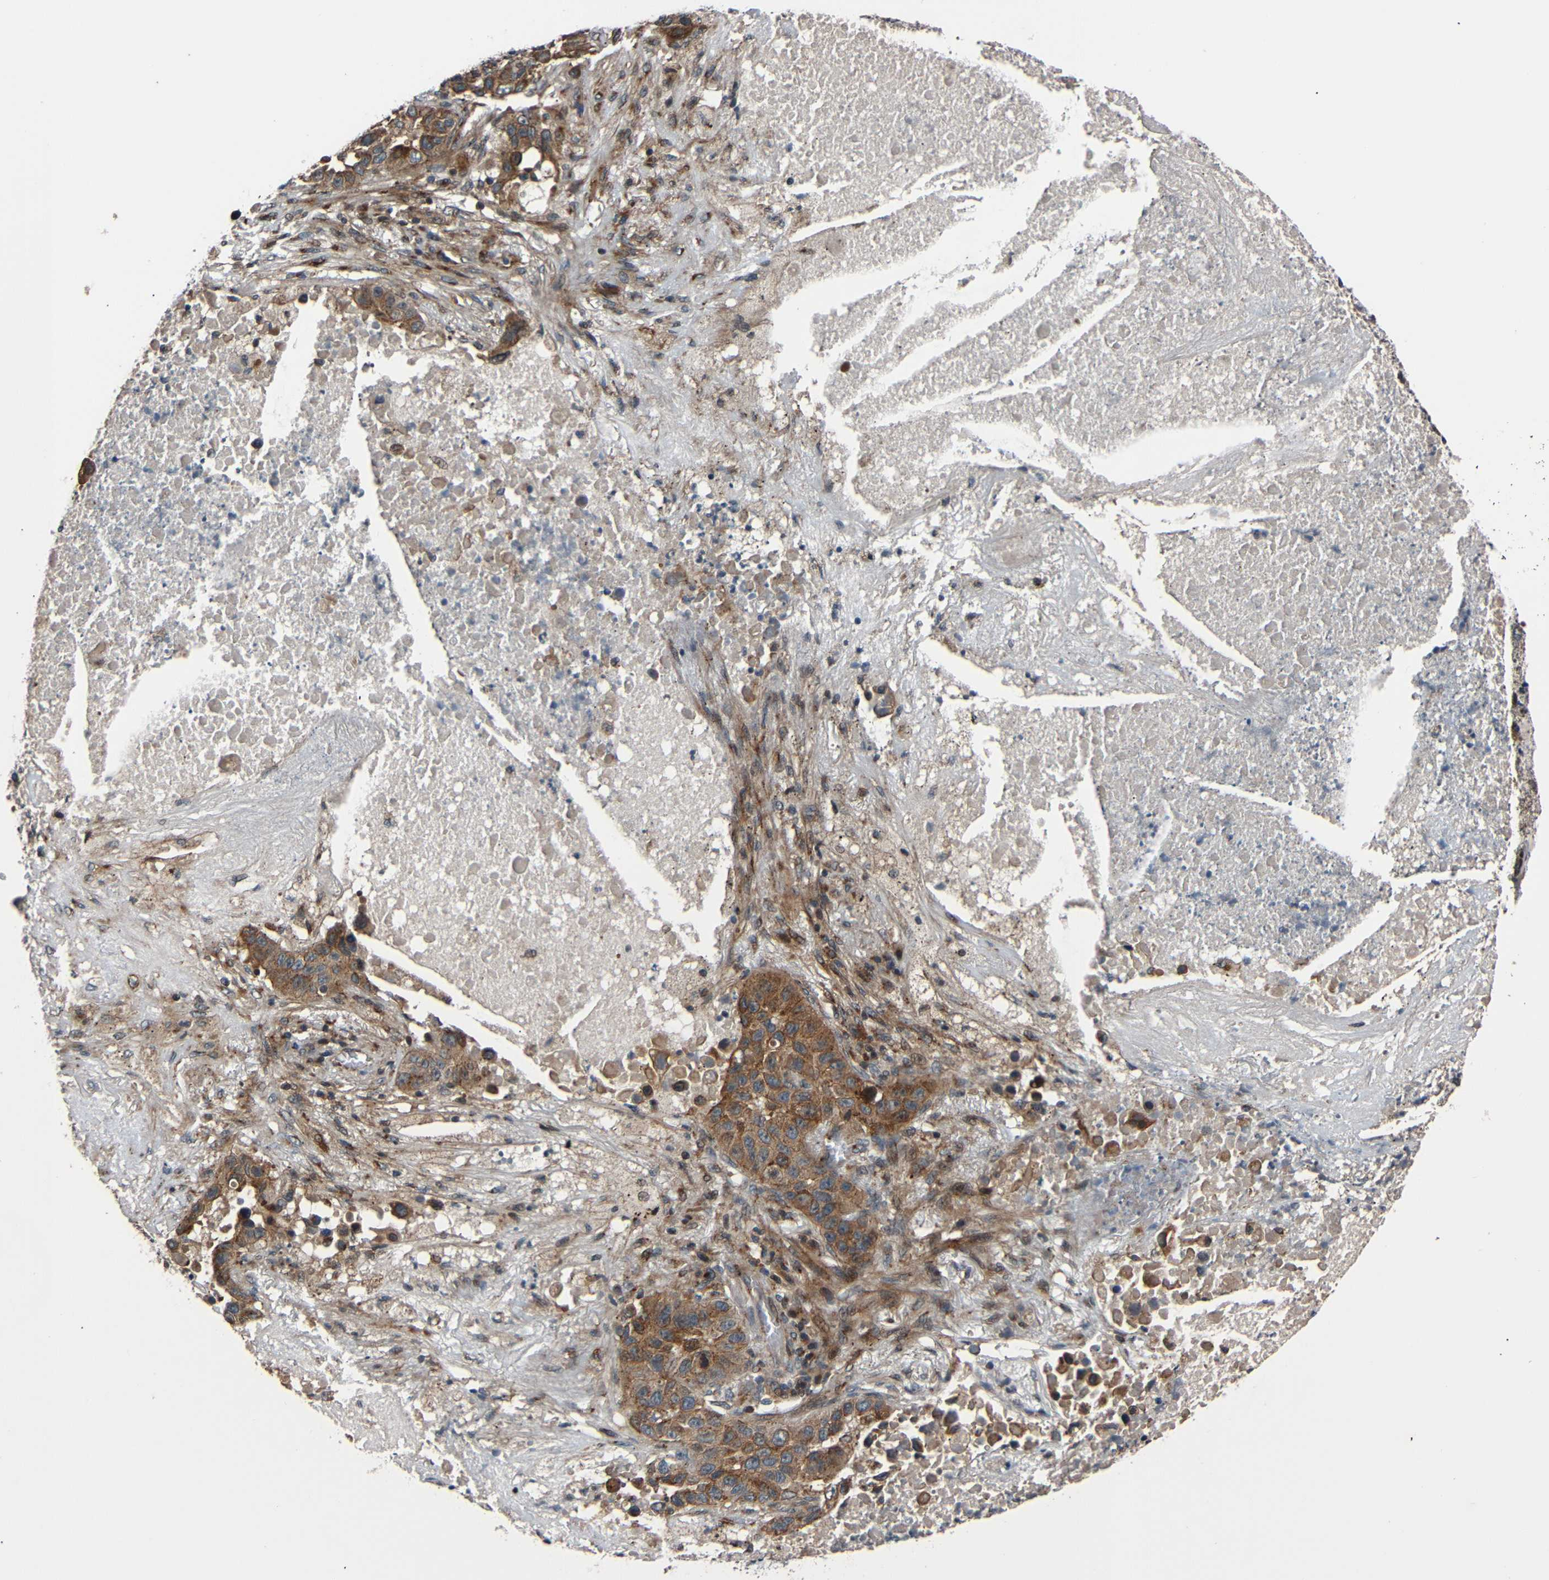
{"staining": {"intensity": "moderate", "quantity": ">75%", "location": "cytoplasmic/membranous"}, "tissue": "lung cancer", "cell_type": "Tumor cells", "image_type": "cancer", "snomed": [{"axis": "morphology", "description": "Squamous cell carcinoma, NOS"}, {"axis": "topography", "description": "Lung"}], "caption": "Lung cancer (squamous cell carcinoma) stained with DAB immunohistochemistry shows medium levels of moderate cytoplasmic/membranous positivity in approximately >75% of tumor cells.", "gene": "AKAP9", "patient": {"sex": "male", "age": 57}}